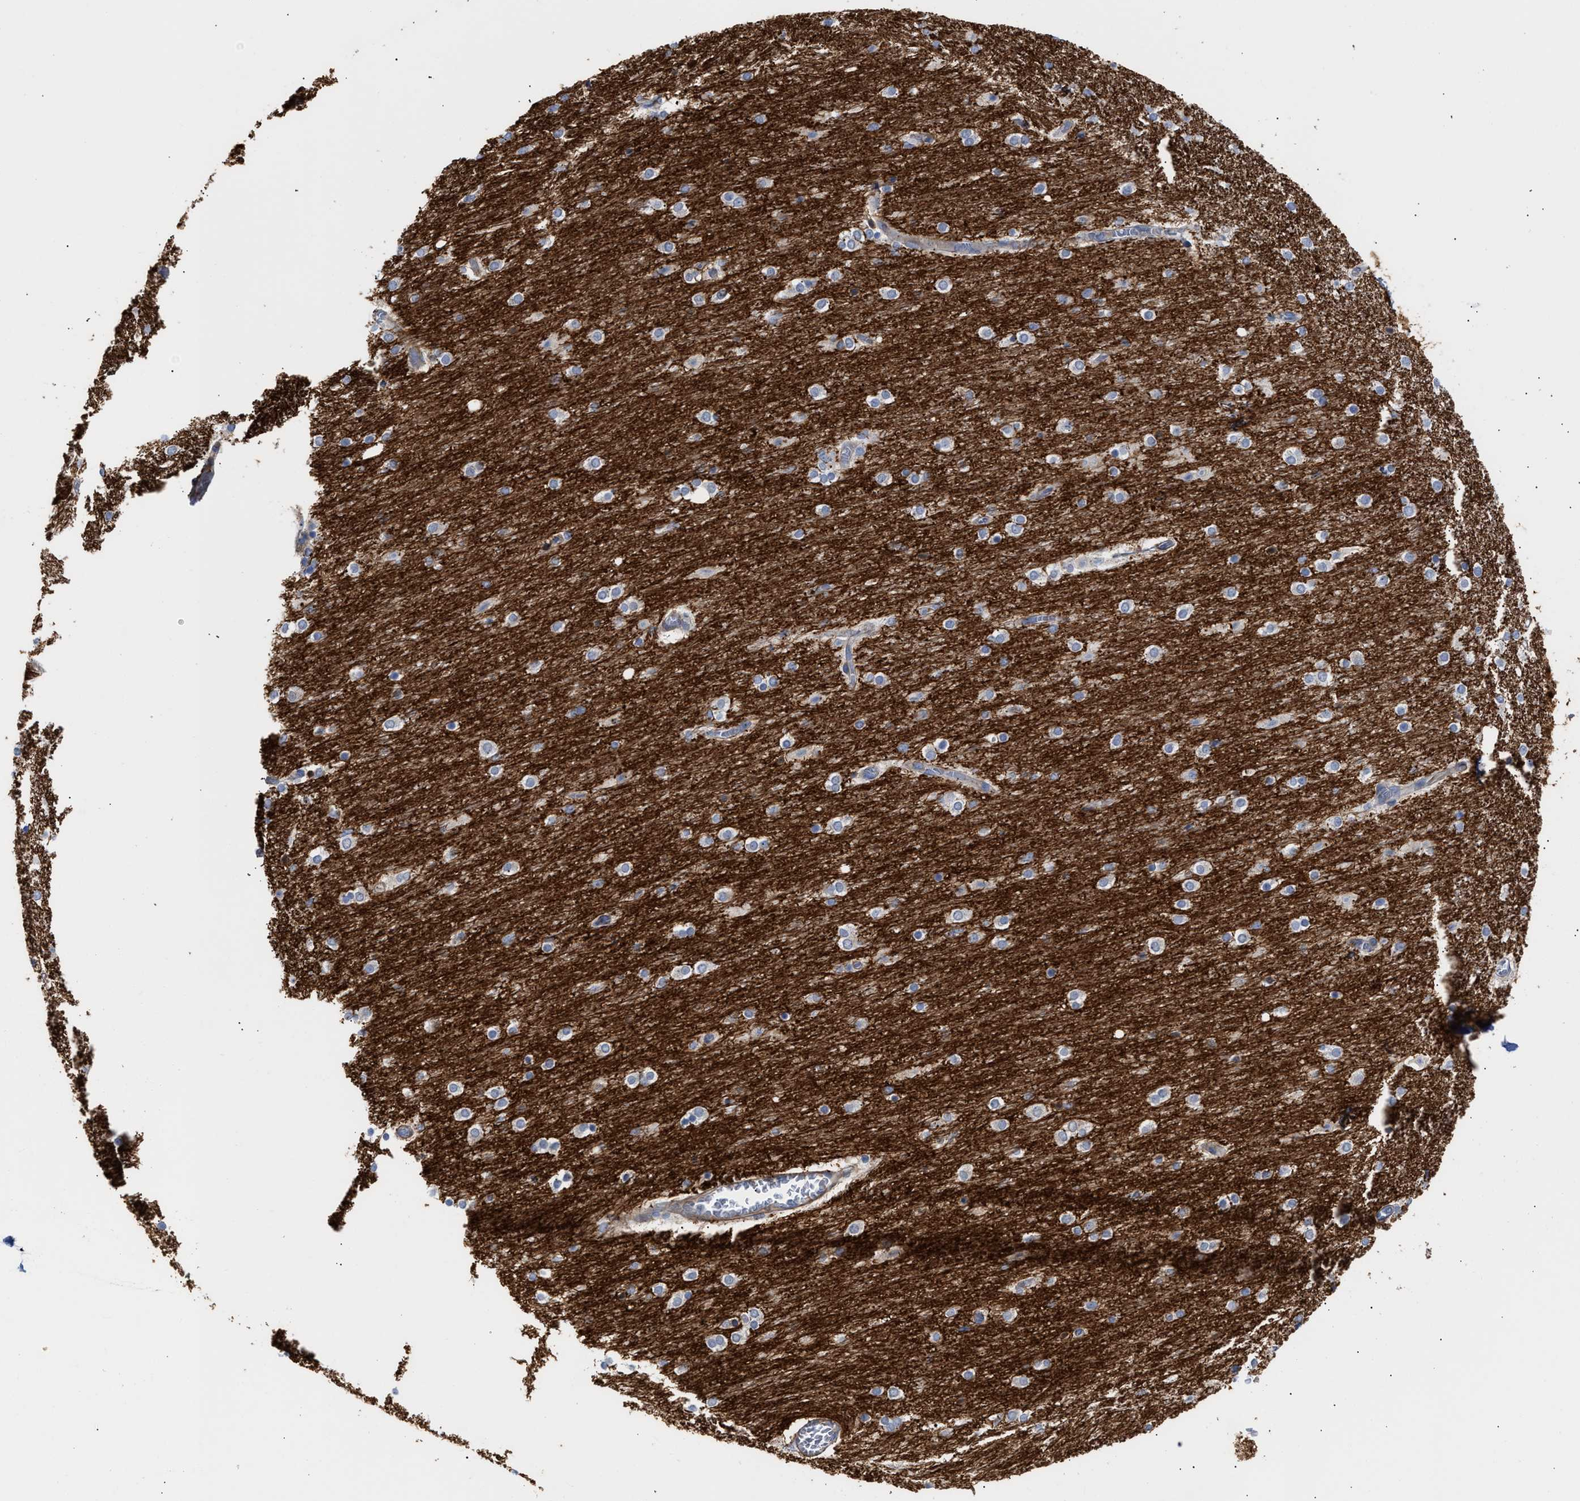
{"staining": {"intensity": "strong", "quantity": ">75%", "location": "cytoplasmic/membranous"}, "tissue": "cerebellum", "cell_type": "Cells in granular layer", "image_type": "normal", "snomed": [{"axis": "morphology", "description": "Normal tissue, NOS"}, {"axis": "topography", "description": "Cerebellum"}], "caption": "A brown stain highlights strong cytoplasmic/membranous positivity of a protein in cells in granular layer of benign human cerebellum.", "gene": "AMPH", "patient": {"sex": "female", "age": 54}}